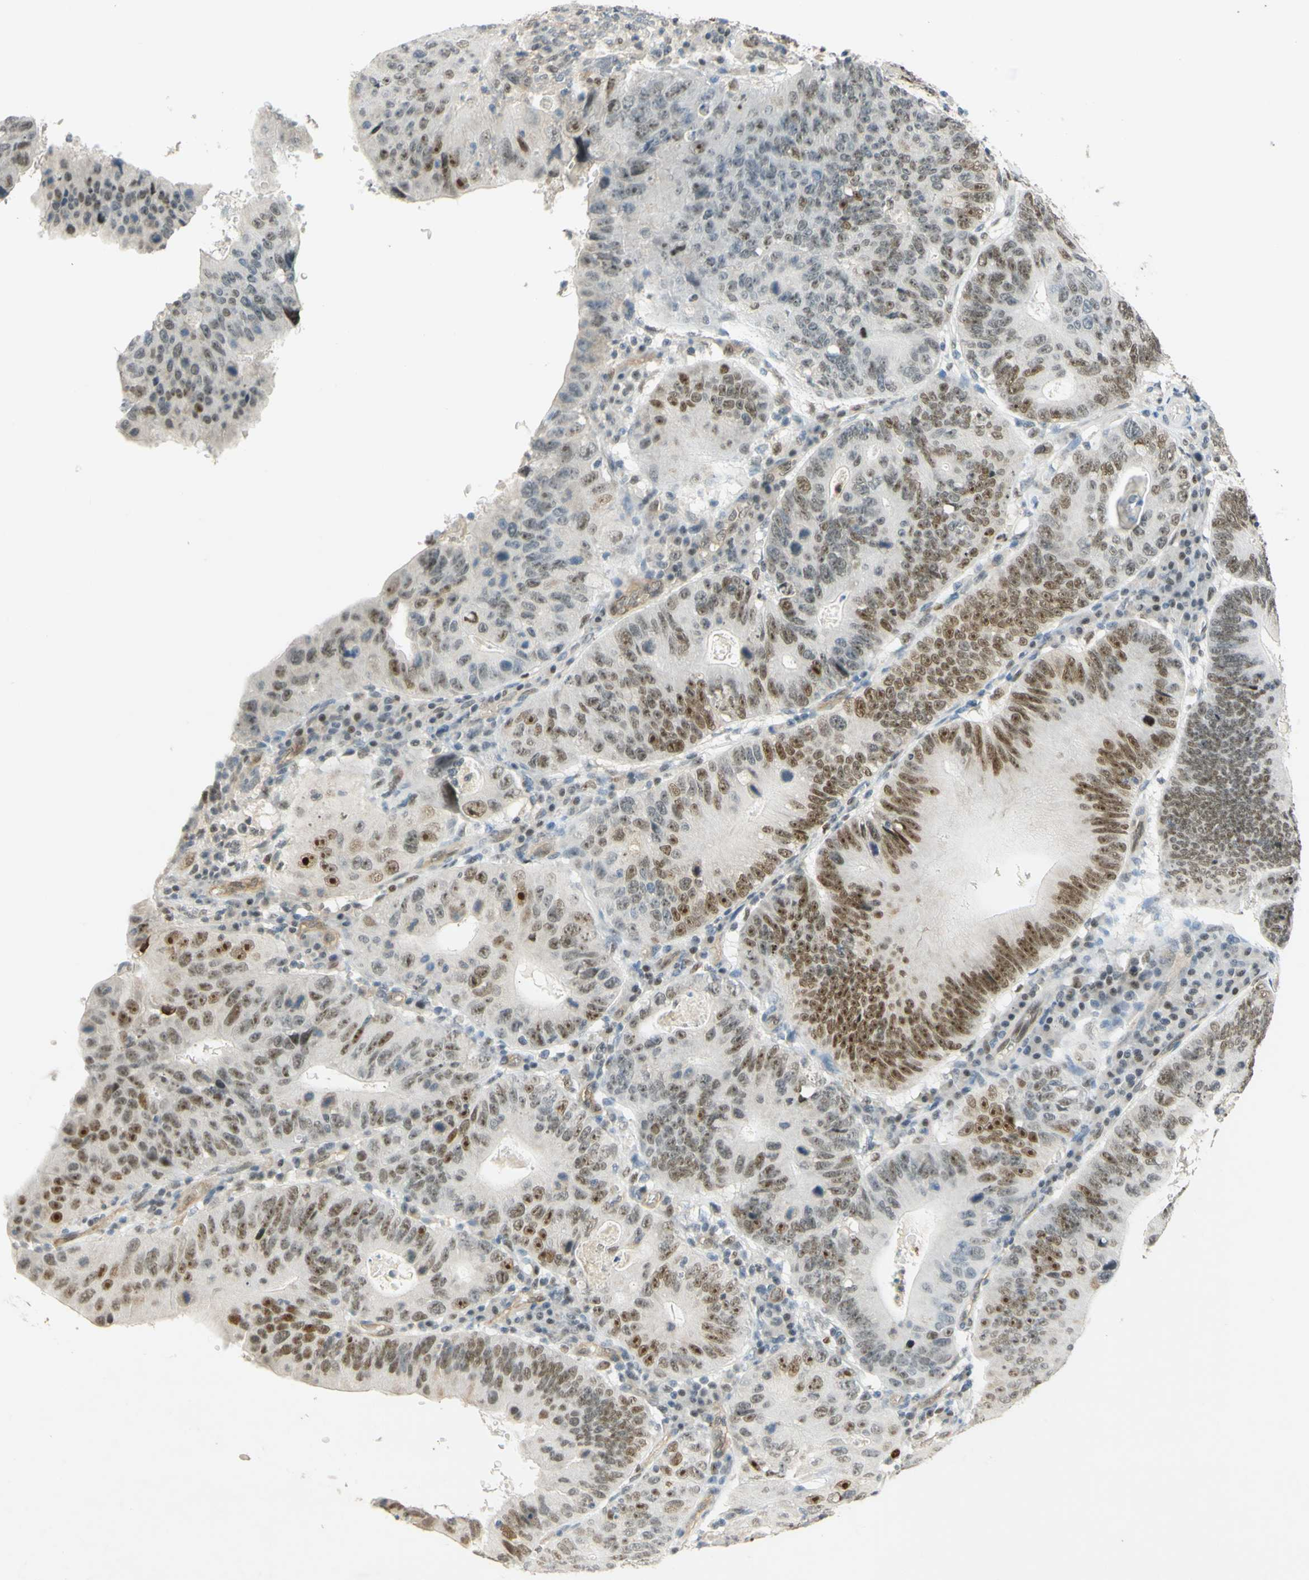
{"staining": {"intensity": "moderate", "quantity": "25%-75%", "location": "nuclear"}, "tissue": "stomach cancer", "cell_type": "Tumor cells", "image_type": "cancer", "snomed": [{"axis": "morphology", "description": "Adenocarcinoma, NOS"}, {"axis": "topography", "description": "Stomach"}], "caption": "Immunohistochemistry (IHC) (DAB (3,3'-diaminobenzidine)) staining of adenocarcinoma (stomach) displays moderate nuclear protein positivity in about 25%-75% of tumor cells.", "gene": "POLB", "patient": {"sex": "male", "age": 59}}